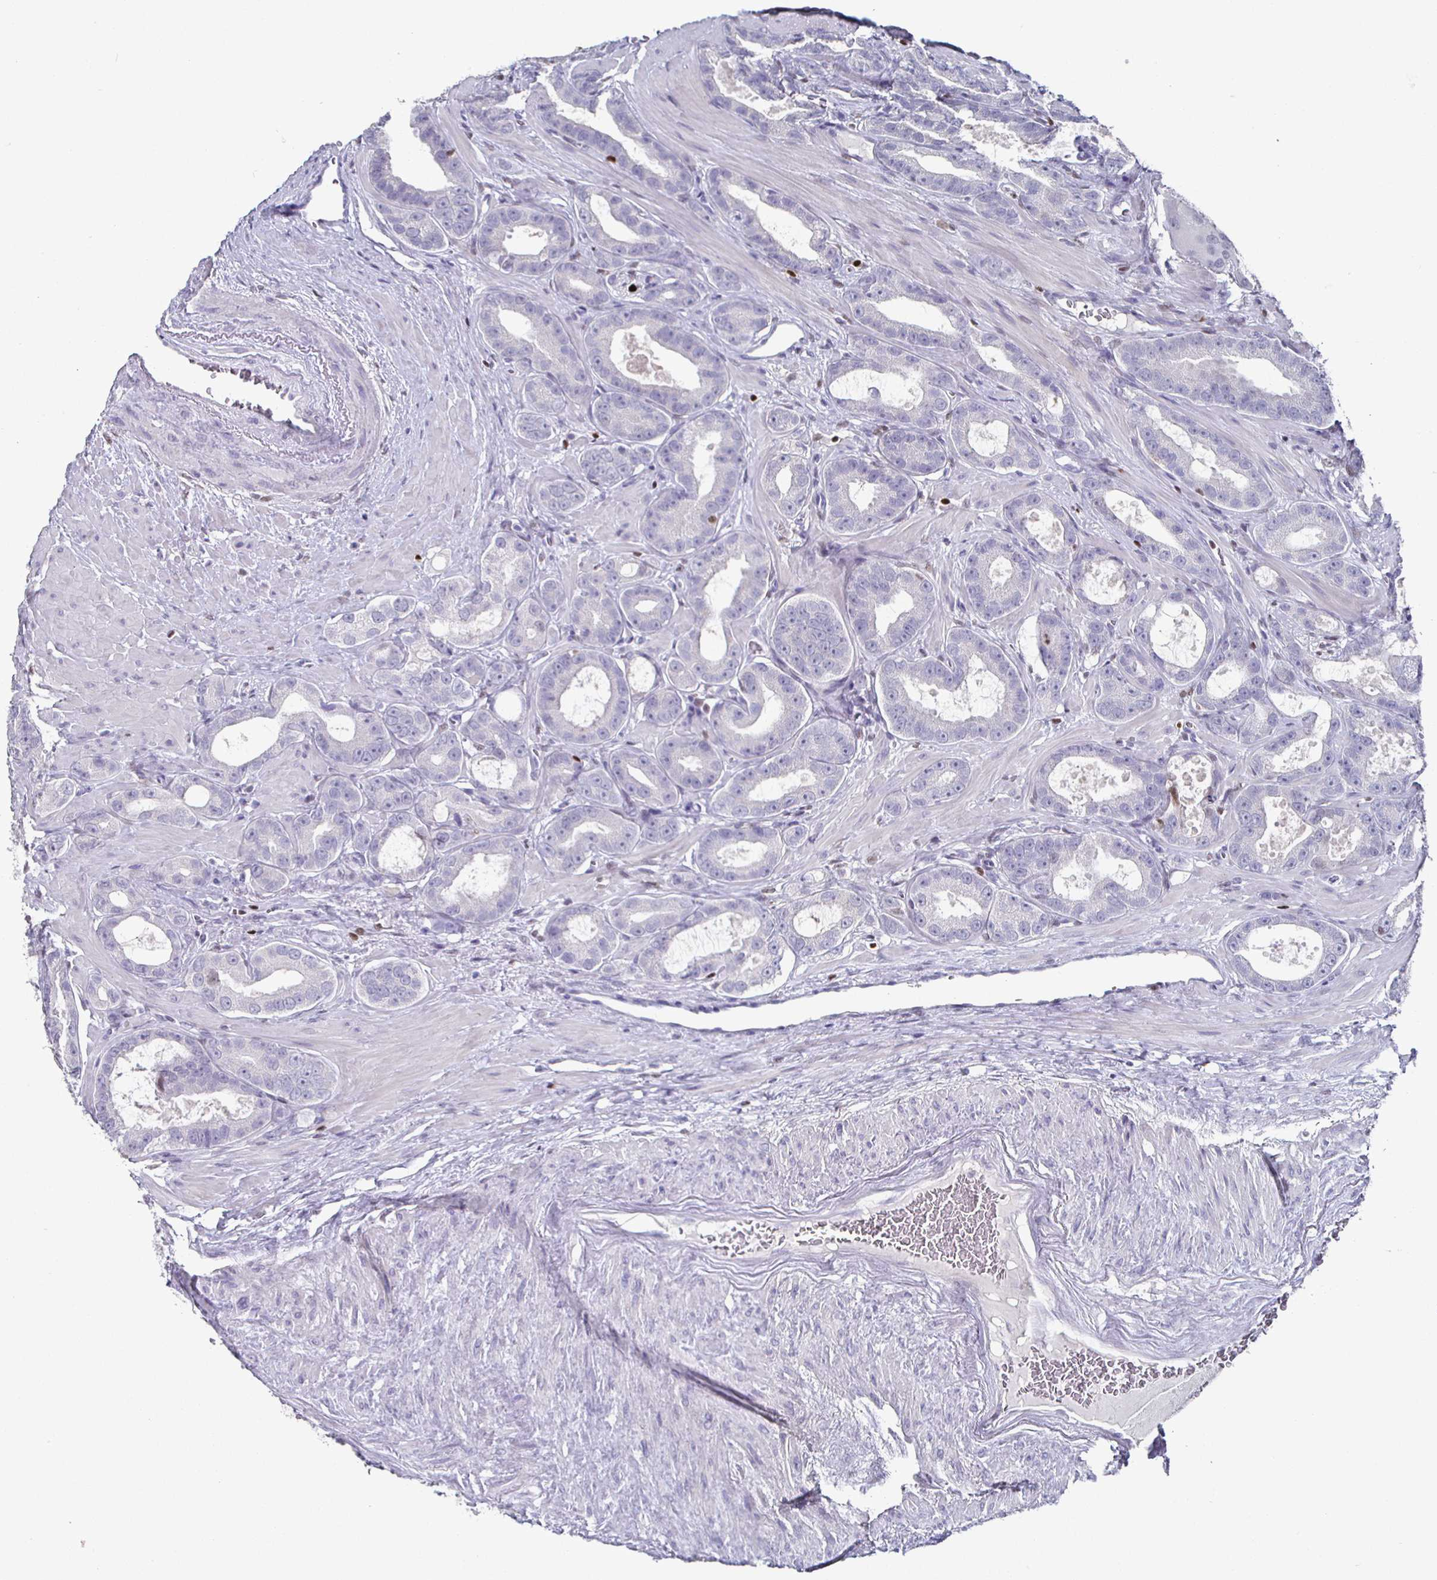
{"staining": {"intensity": "negative", "quantity": "none", "location": "none"}, "tissue": "prostate cancer", "cell_type": "Tumor cells", "image_type": "cancer", "snomed": [{"axis": "morphology", "description": "Adenocarcinoma, High grade"}, {"axis": "topography", "description": "Prostate"}], "caption": "Protein analysis of high-grade adenocarcinoma (prostate) demonstrates no significant positivity in tumor cells. (DAB immunohistochemistry with hematoxylin counter stain).", "gene": "RUNX2", "patient": {"sex": "male", "age": 65}}